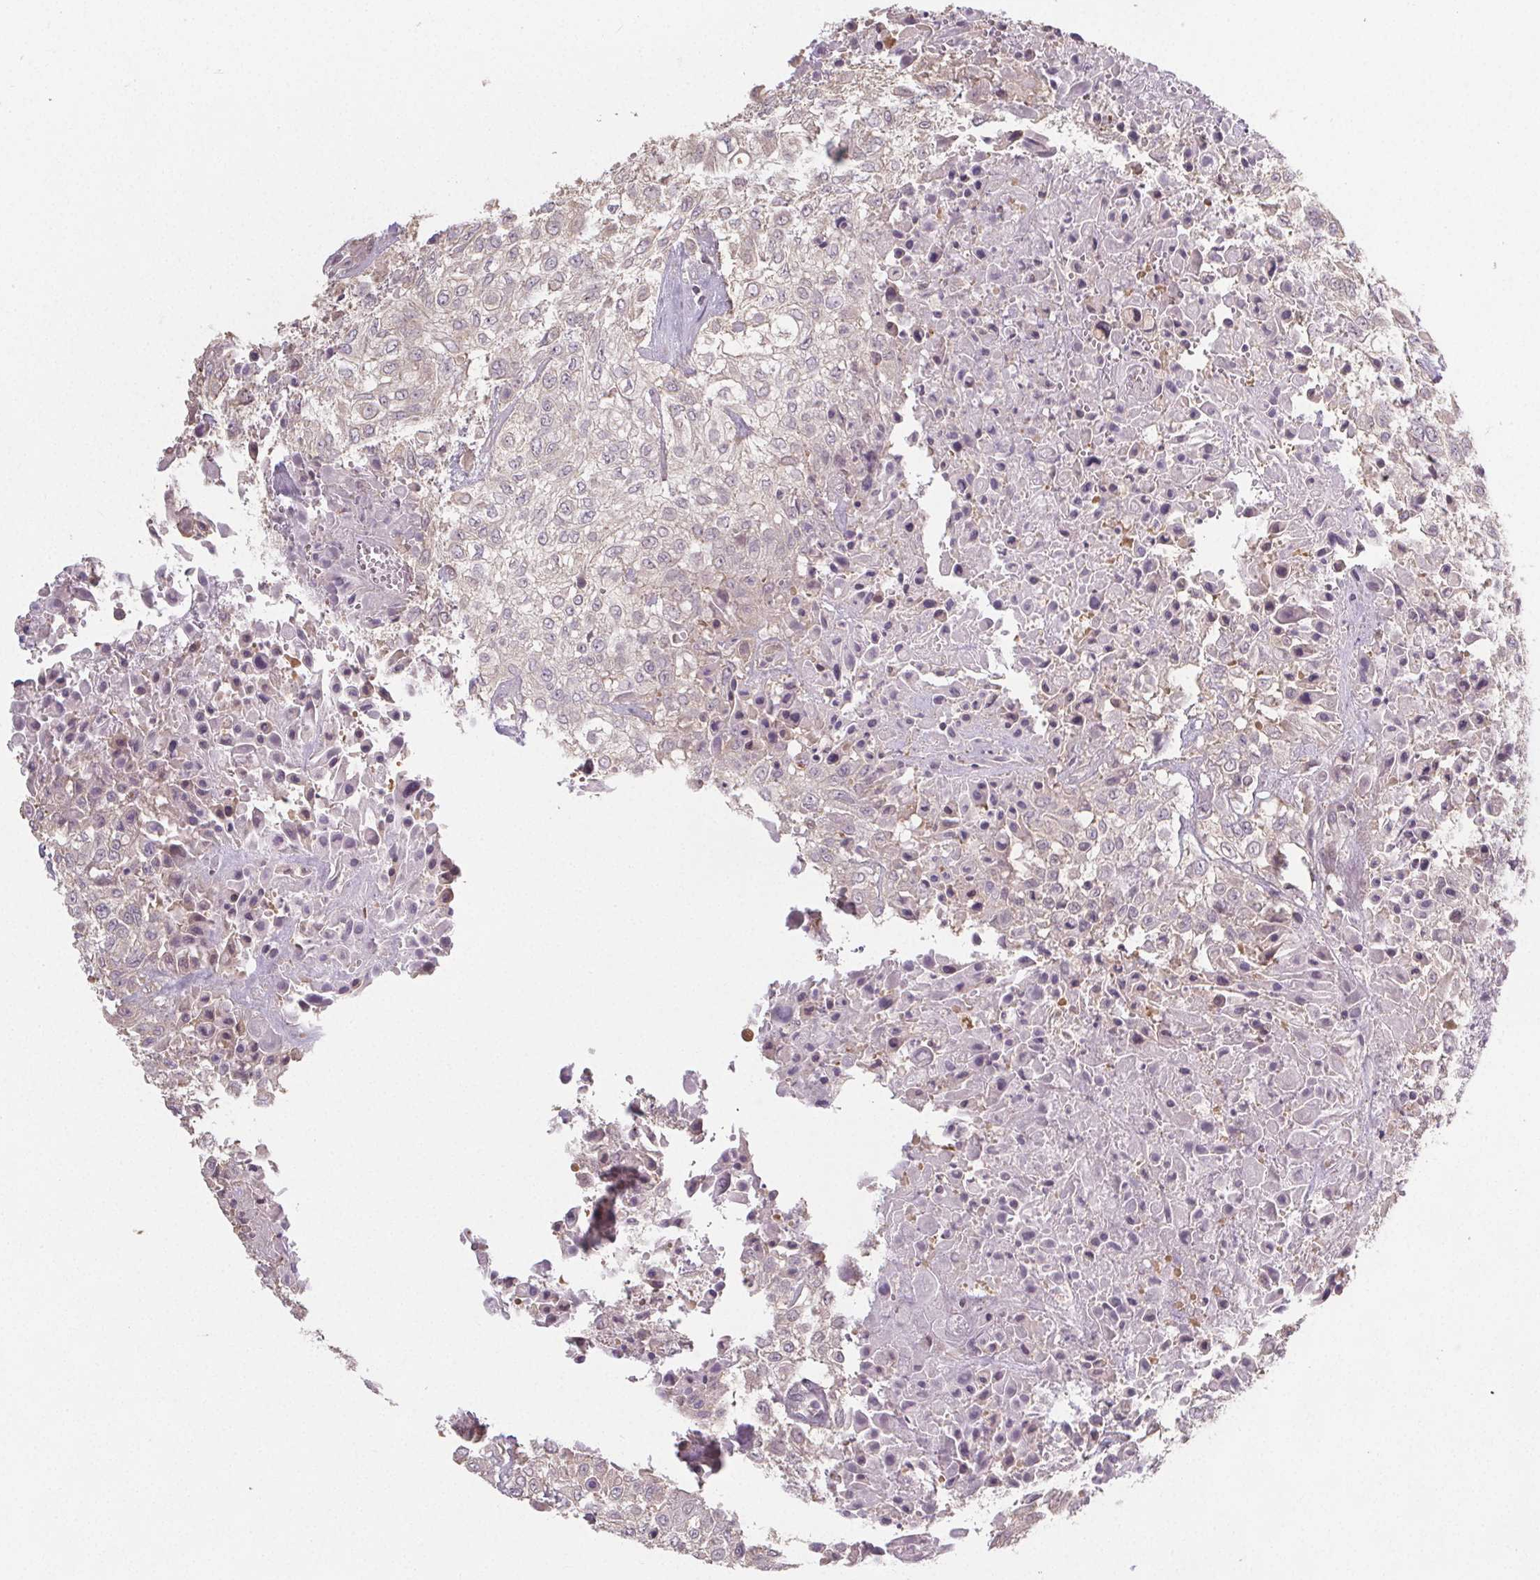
{"staining": {"intensity": "negative", "quantity": "none", "location": "none"}, "tissue": "urothelial cancer", "cell_type": "Tumor cells", "image_type": "cancer", "snomed": [{"axis": "morphology", "description": "Urothelial carcinoma, High grade"}, {"axis": "topography", "description": "Urinary bladder"}], "caption": "Tumor cells are negative for protein expression in human high-grade urothelial carcinoma.", "gene": "SLC26A2", "patient": {"sex": "male", "age": 57}}